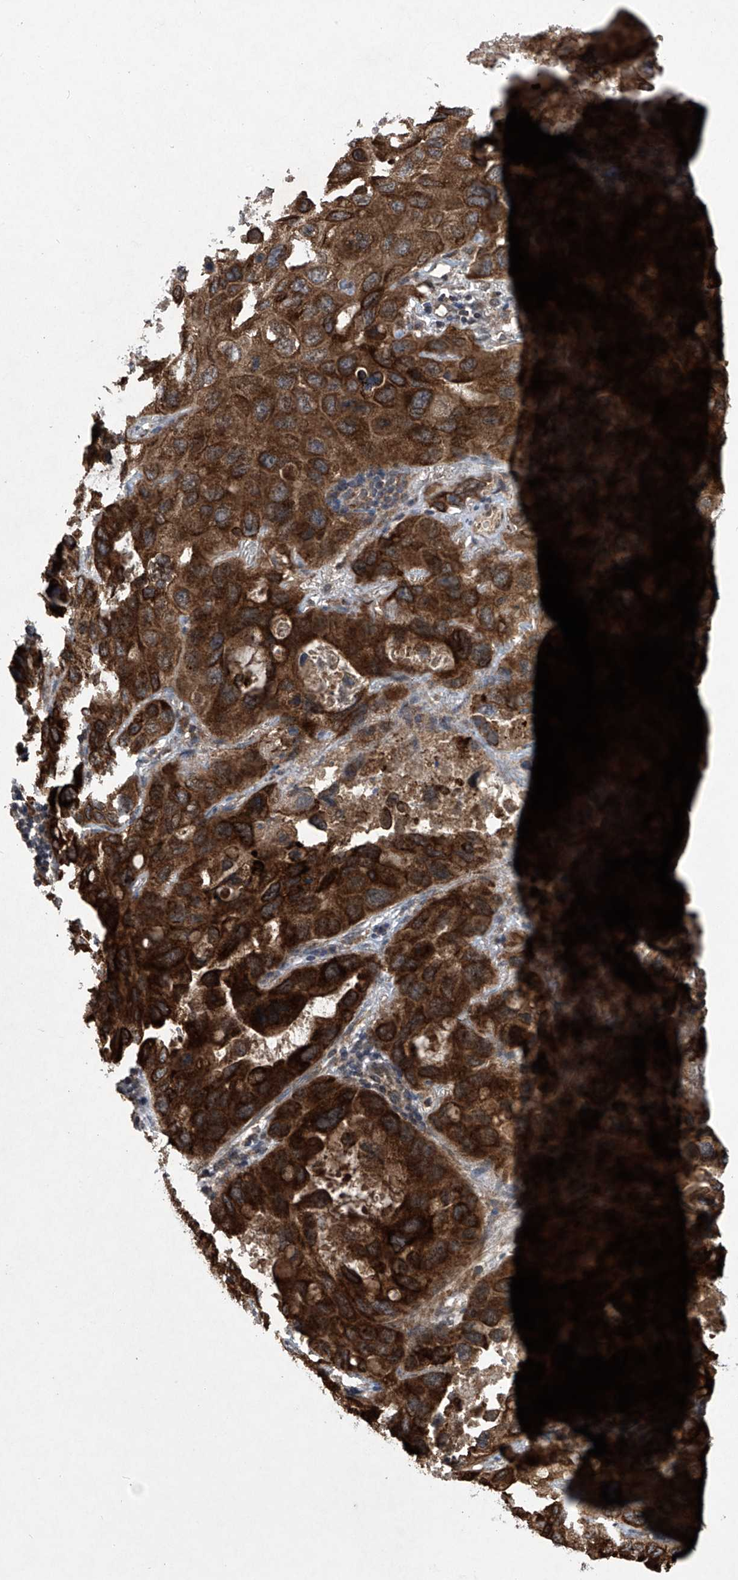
{"staining": {"intensity": "strong", "quantity": ">75%", "location": "cytoplasmic/membranous"}, "tissue": "lung cancer", "cell_type": "Tumor cells", "image_type": "cancer", "snomed": [{"axis": "morphology", "description": "Squamous cell carcinoma, NOS"}, {"axis": "topography", "description": "Lung"}], "caption": "Strong cytoplasmic/membranous staining is appreciated in about >75% of tumor cells in lung squamous cell carcinoma.", "gene": "SUMF2", "patient": {"sex": "female", "age": 73}}